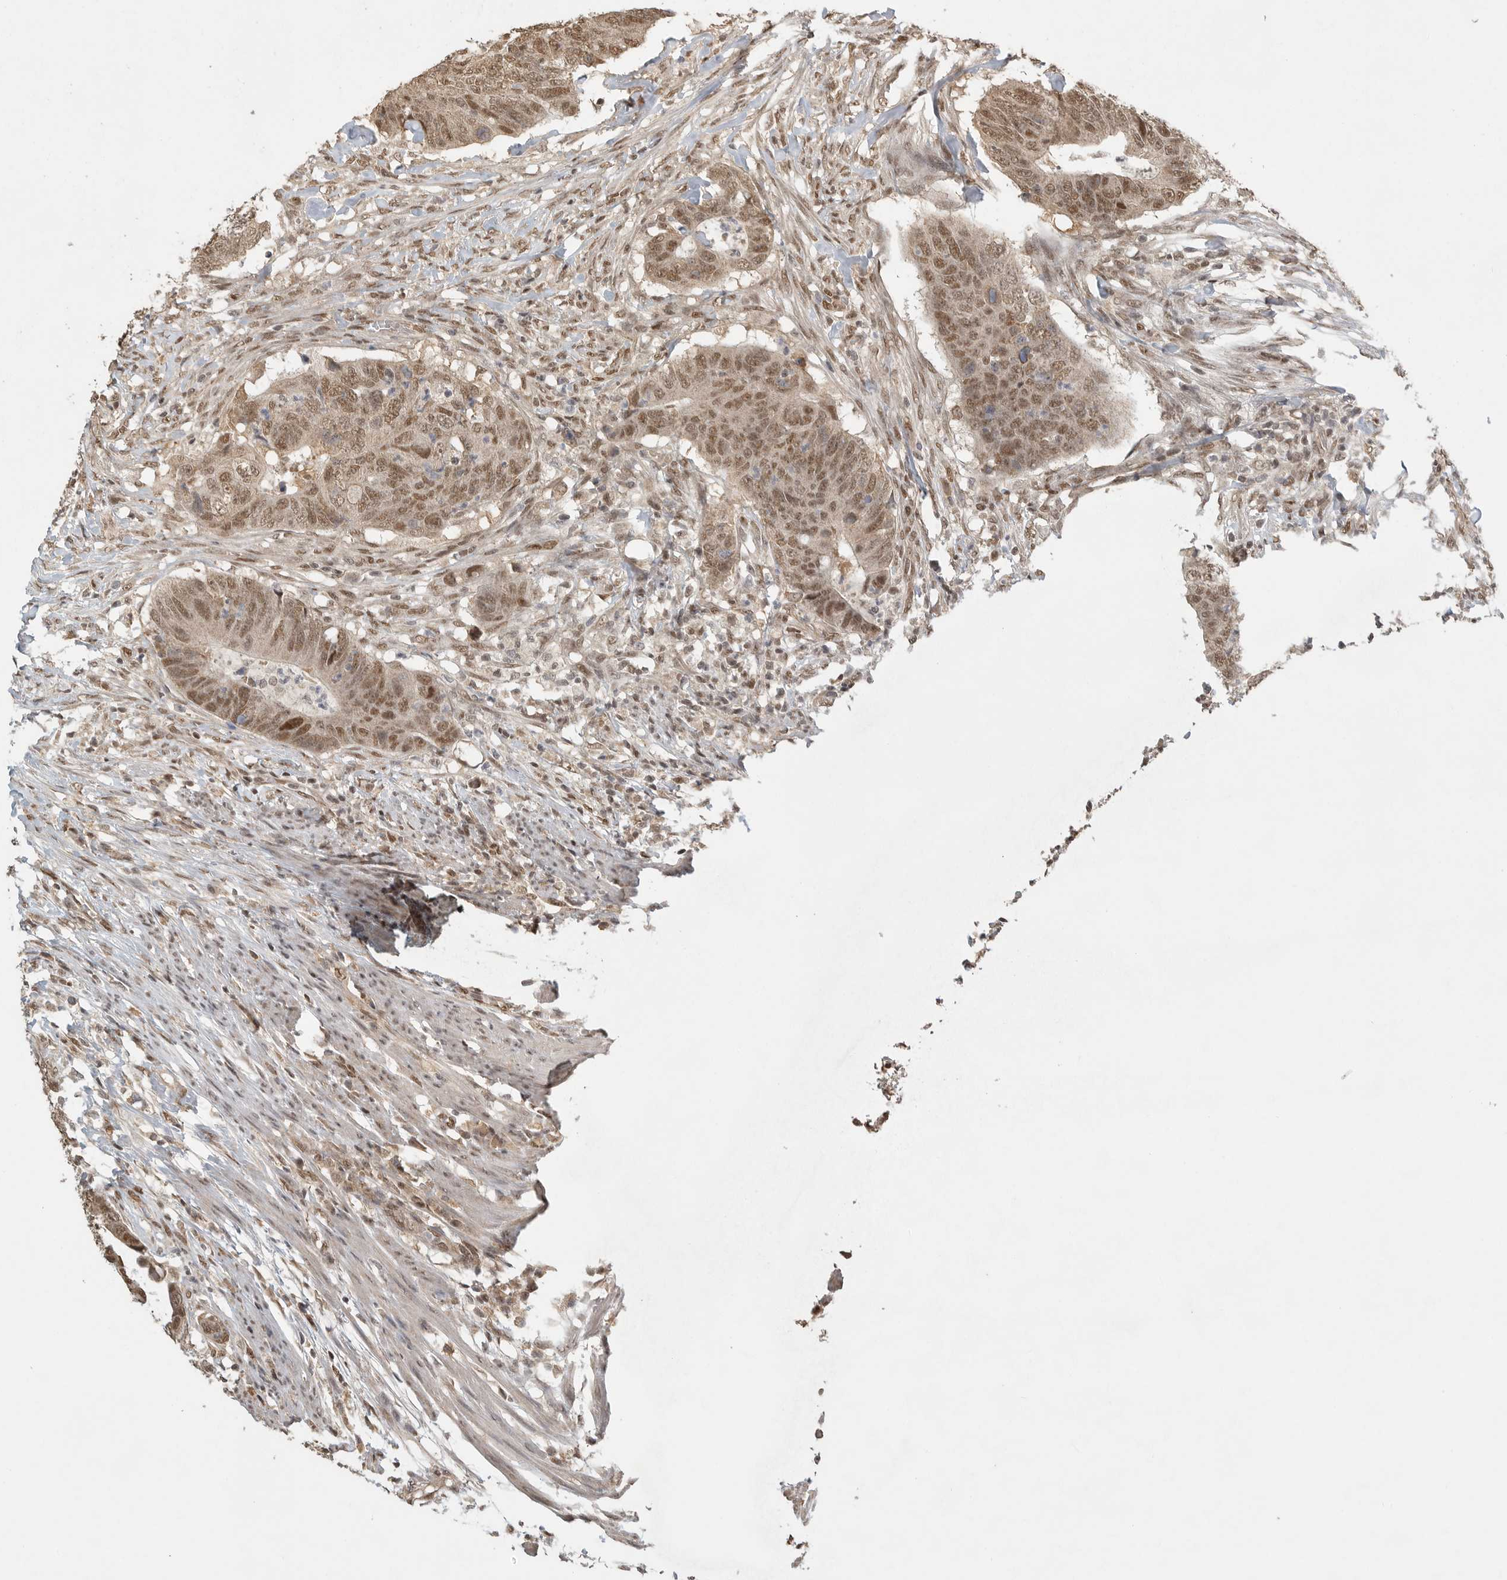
{"staining": {"intensity": "moderate", "quantity": ">75%", "location": "cytoplasmic/membranous,nuclear"}, "tissue": "colorectal cancer", "cell_type": "Tumor cells", "image_type": "cancer", "snomed": [{"axis": "morphology", "description": "Adenocarcinoma, NOS"}, {"axis": "topography", "description": "Colon"}], "caption": "Protein staining shows moderate cytoplasmic/membranous and nuclear positivity in approximately >75% of tumor cells in colorectal adenocarcinoma.", "gene": "DFFA", "patient": {"sex": "male", "age": 56}}